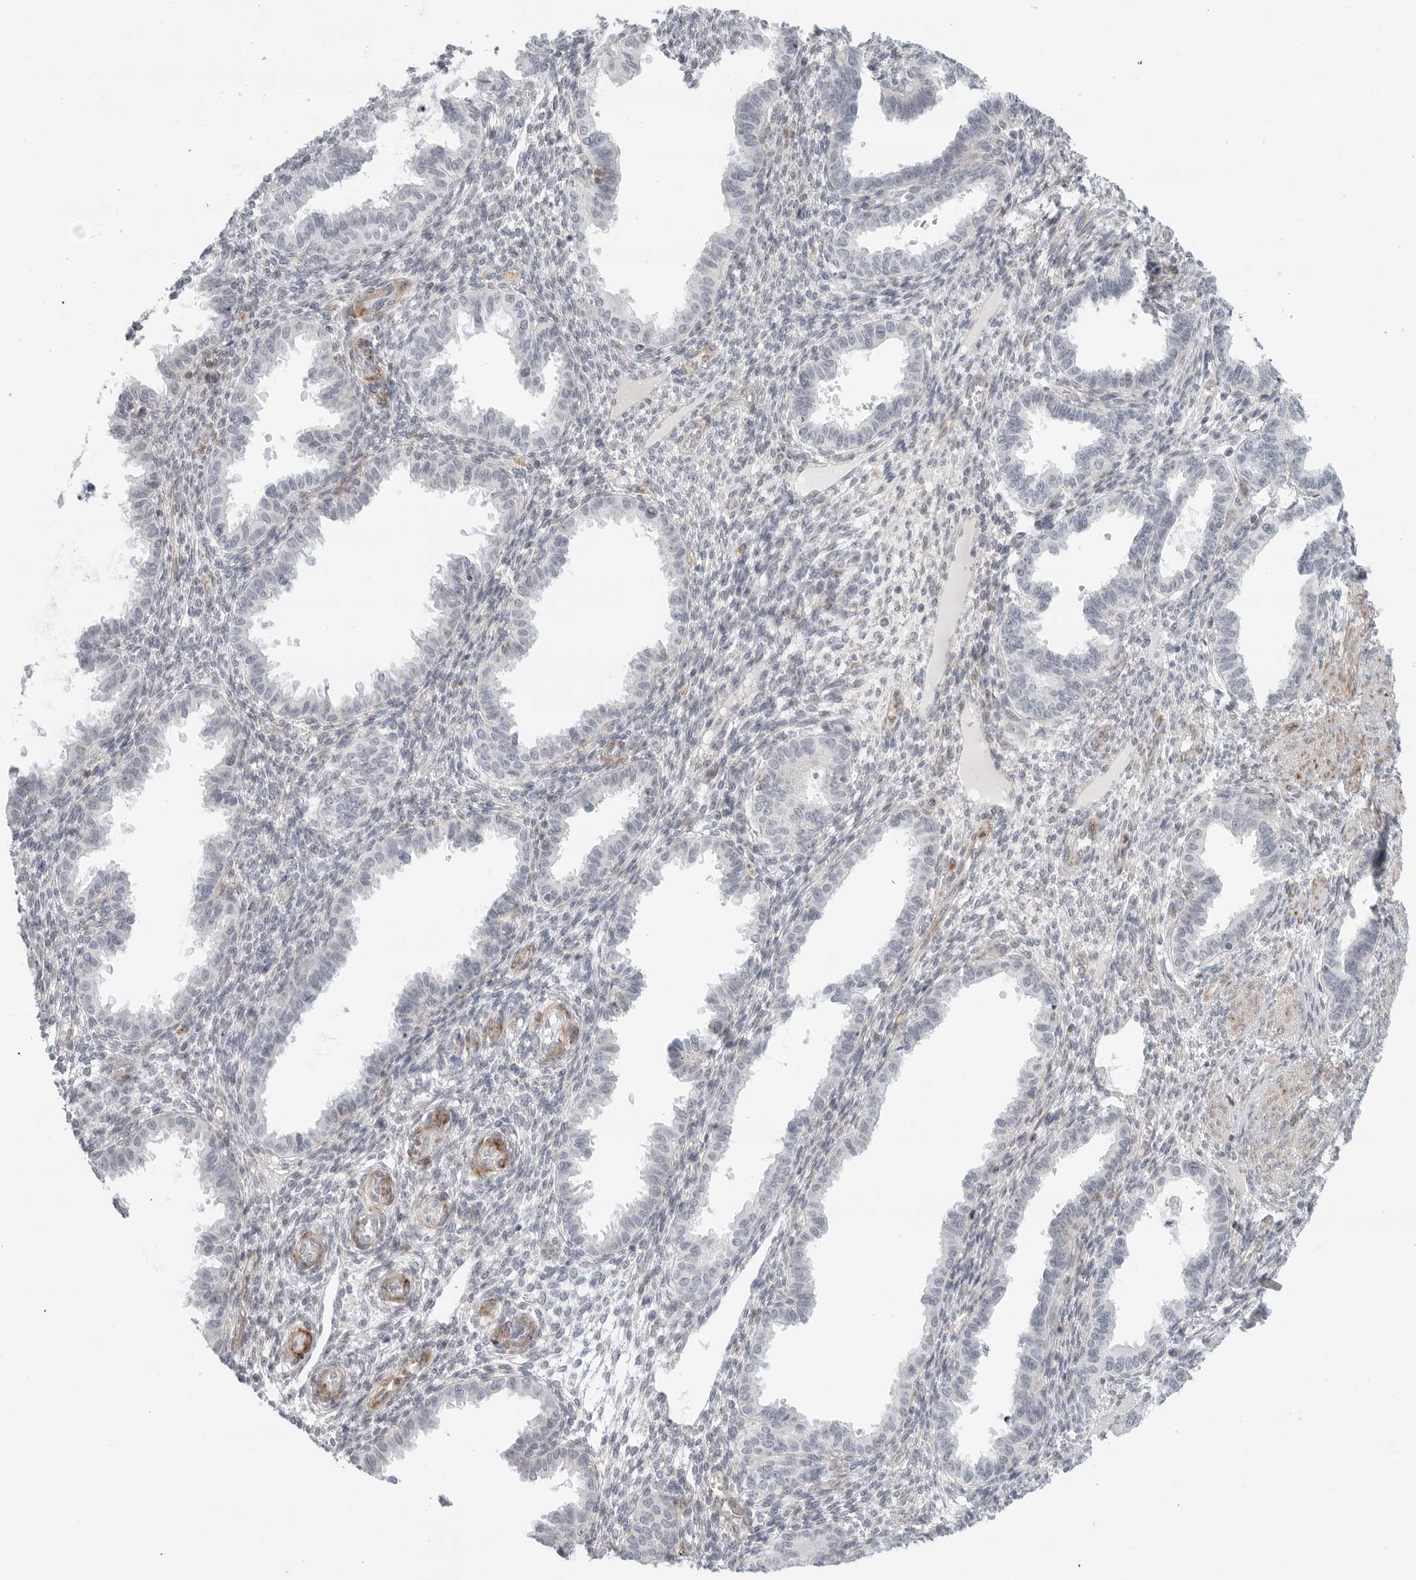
{"staining": {"intensity": "weak", "quantity": "<25%", "location": "cytoplasmic/membranous"}, "tissue": "endometrium", "cell_type": "Cells in endometrial stroma", "image_type": "normal", "snomed": [{"axis": "morphology", "description": "Normal tissue, NOS"}, {"axis": "topography", "description": "Endometrium"}], "caption": "Immunohistochemistry (IHC) of unremarkable endometrium demonstrates no expression in cells in endometrial stroma. (DAB (3,3'-diaminobenzidine) immunohistochemistry, high magnification).", "gene": "C1QTNF1", "patient": {"sex": "female", "age": 33}}